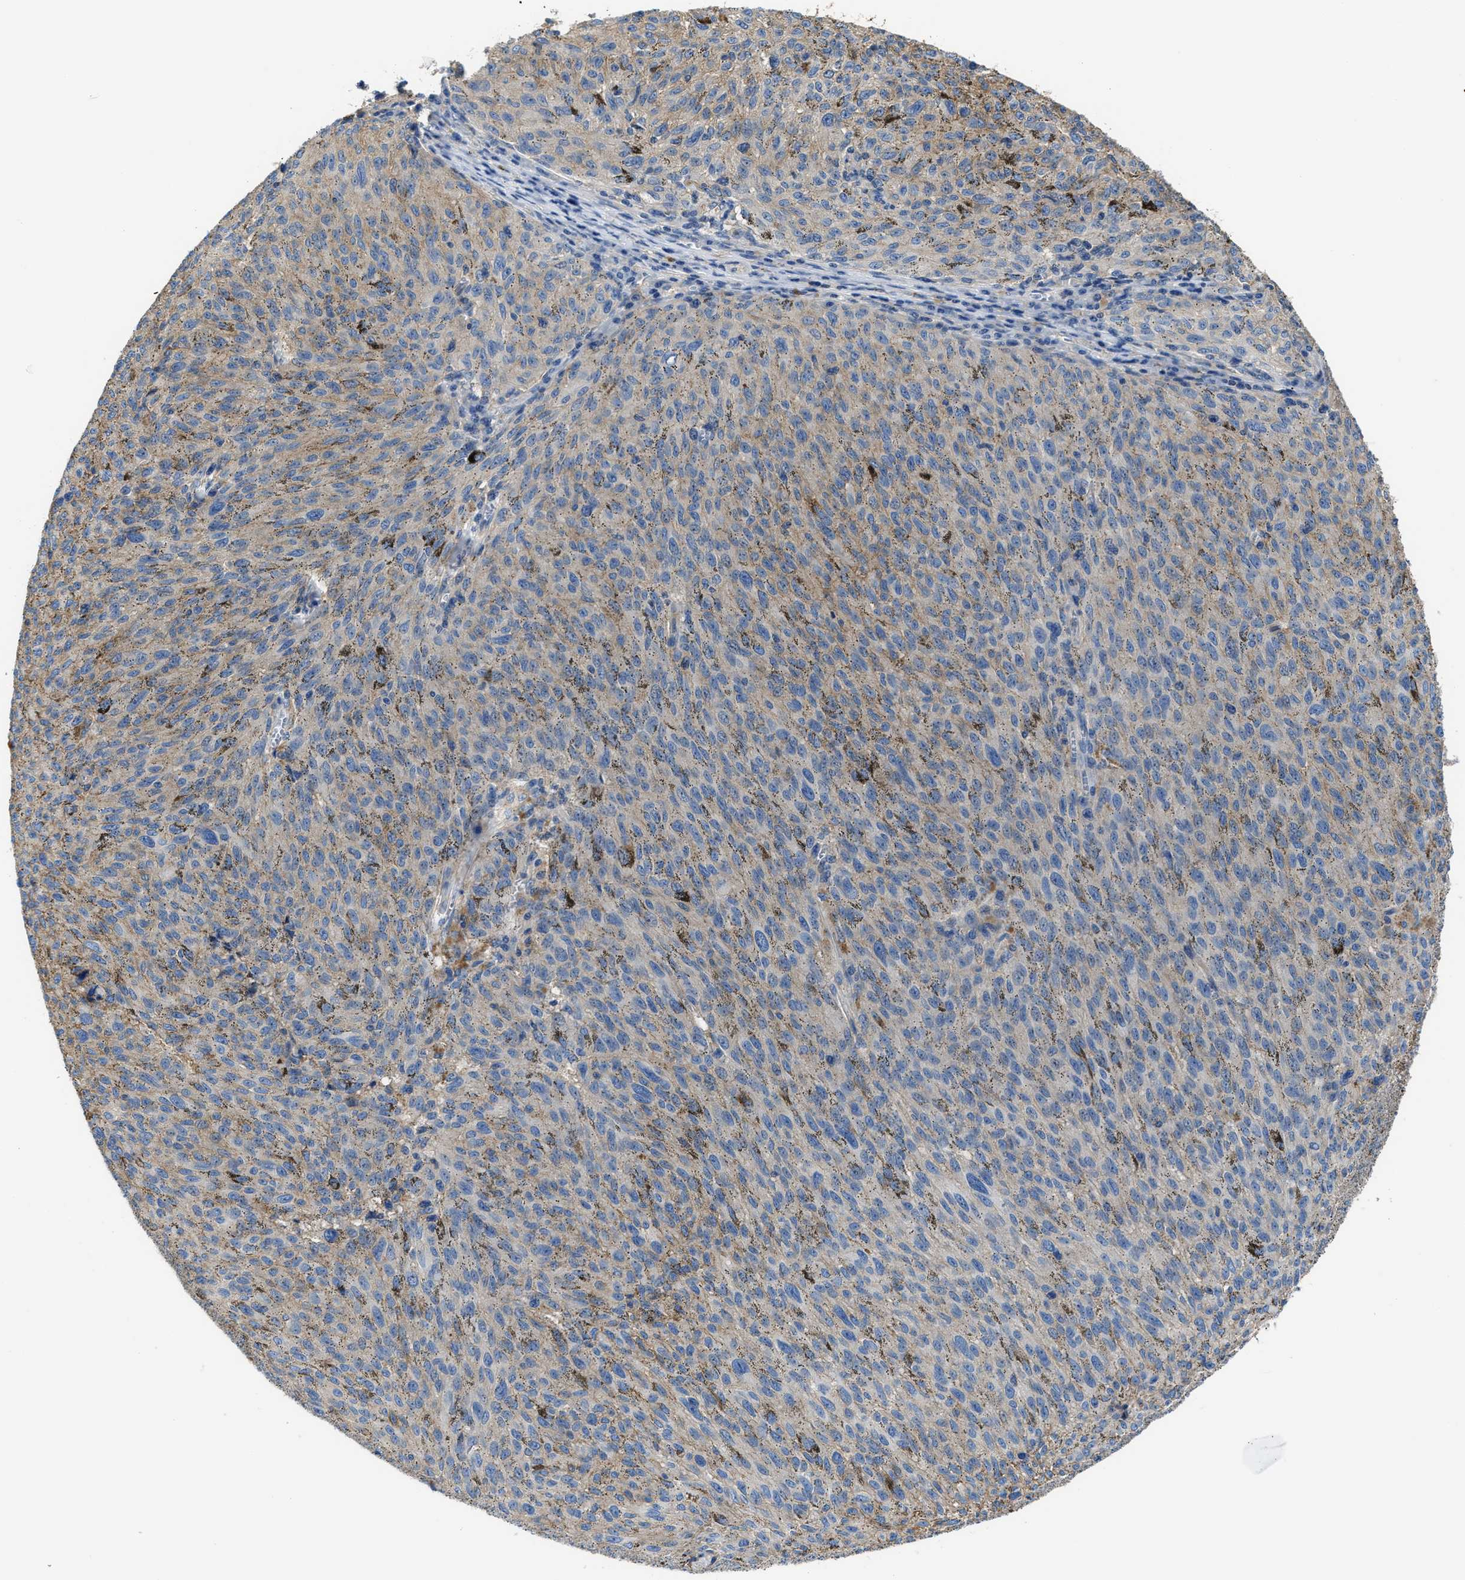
{"staining": {"intensity": "negative", "quantity": "none", "location": "none"}, "tissue": "melanoma", "cell_type": "Tumor cells", "image_type": "cancer", "snomed": [{"axis": "morphology", "description": "Malignant melanoma, NOS"}, {"axis": "topography", "description": "Skin"}], "caption": "Immunohistochemistry photomicrograph of human melanoma stained for a protein (brown), which shows no staining in tumor cells.", "gene": "TRAF6", "patient": {"sex": "female", "age": 72}}